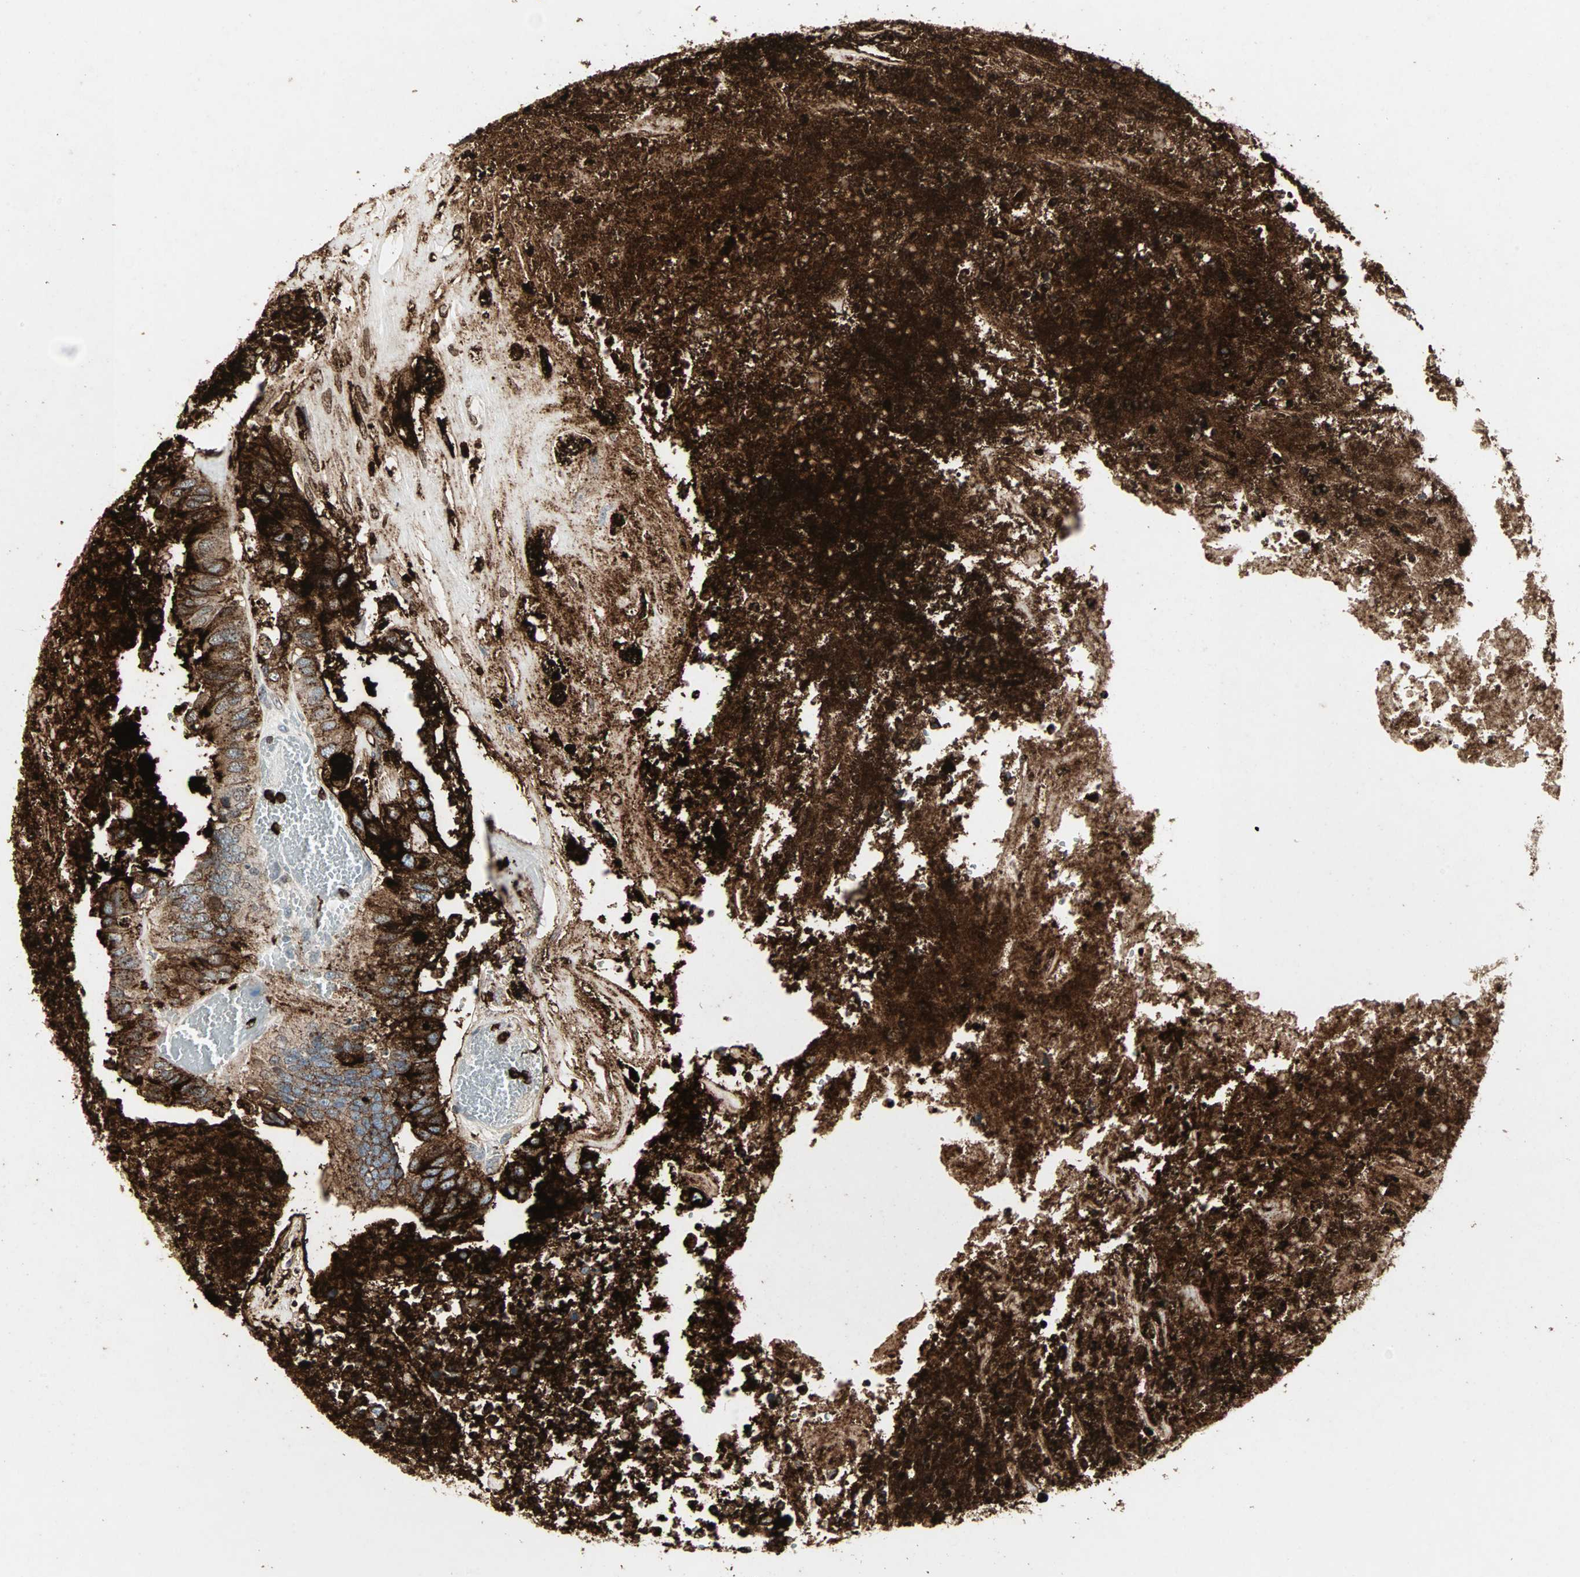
{"staining": {"intensity": "strong", "quantity": "25%-75%", "location": "cytoplasmic/membranous"}, "tissue": "colorectal cancer", "cell_type": "Tumor cells", "image_type": "cancer", "snomed": [{"axis": "morphology", "description": "Adenocarcinoma, NOS"}, {"axis": "topography", "description": "Rectum"}], "caption": "Protein staining of adenocarcinoma (colorectal) tissue shows strong cytoplasmic/membranous staining in about 25%-75% of tumor cells.", "gene": "CEACAM6", "patient": {"sex": "male", "age": 55}}